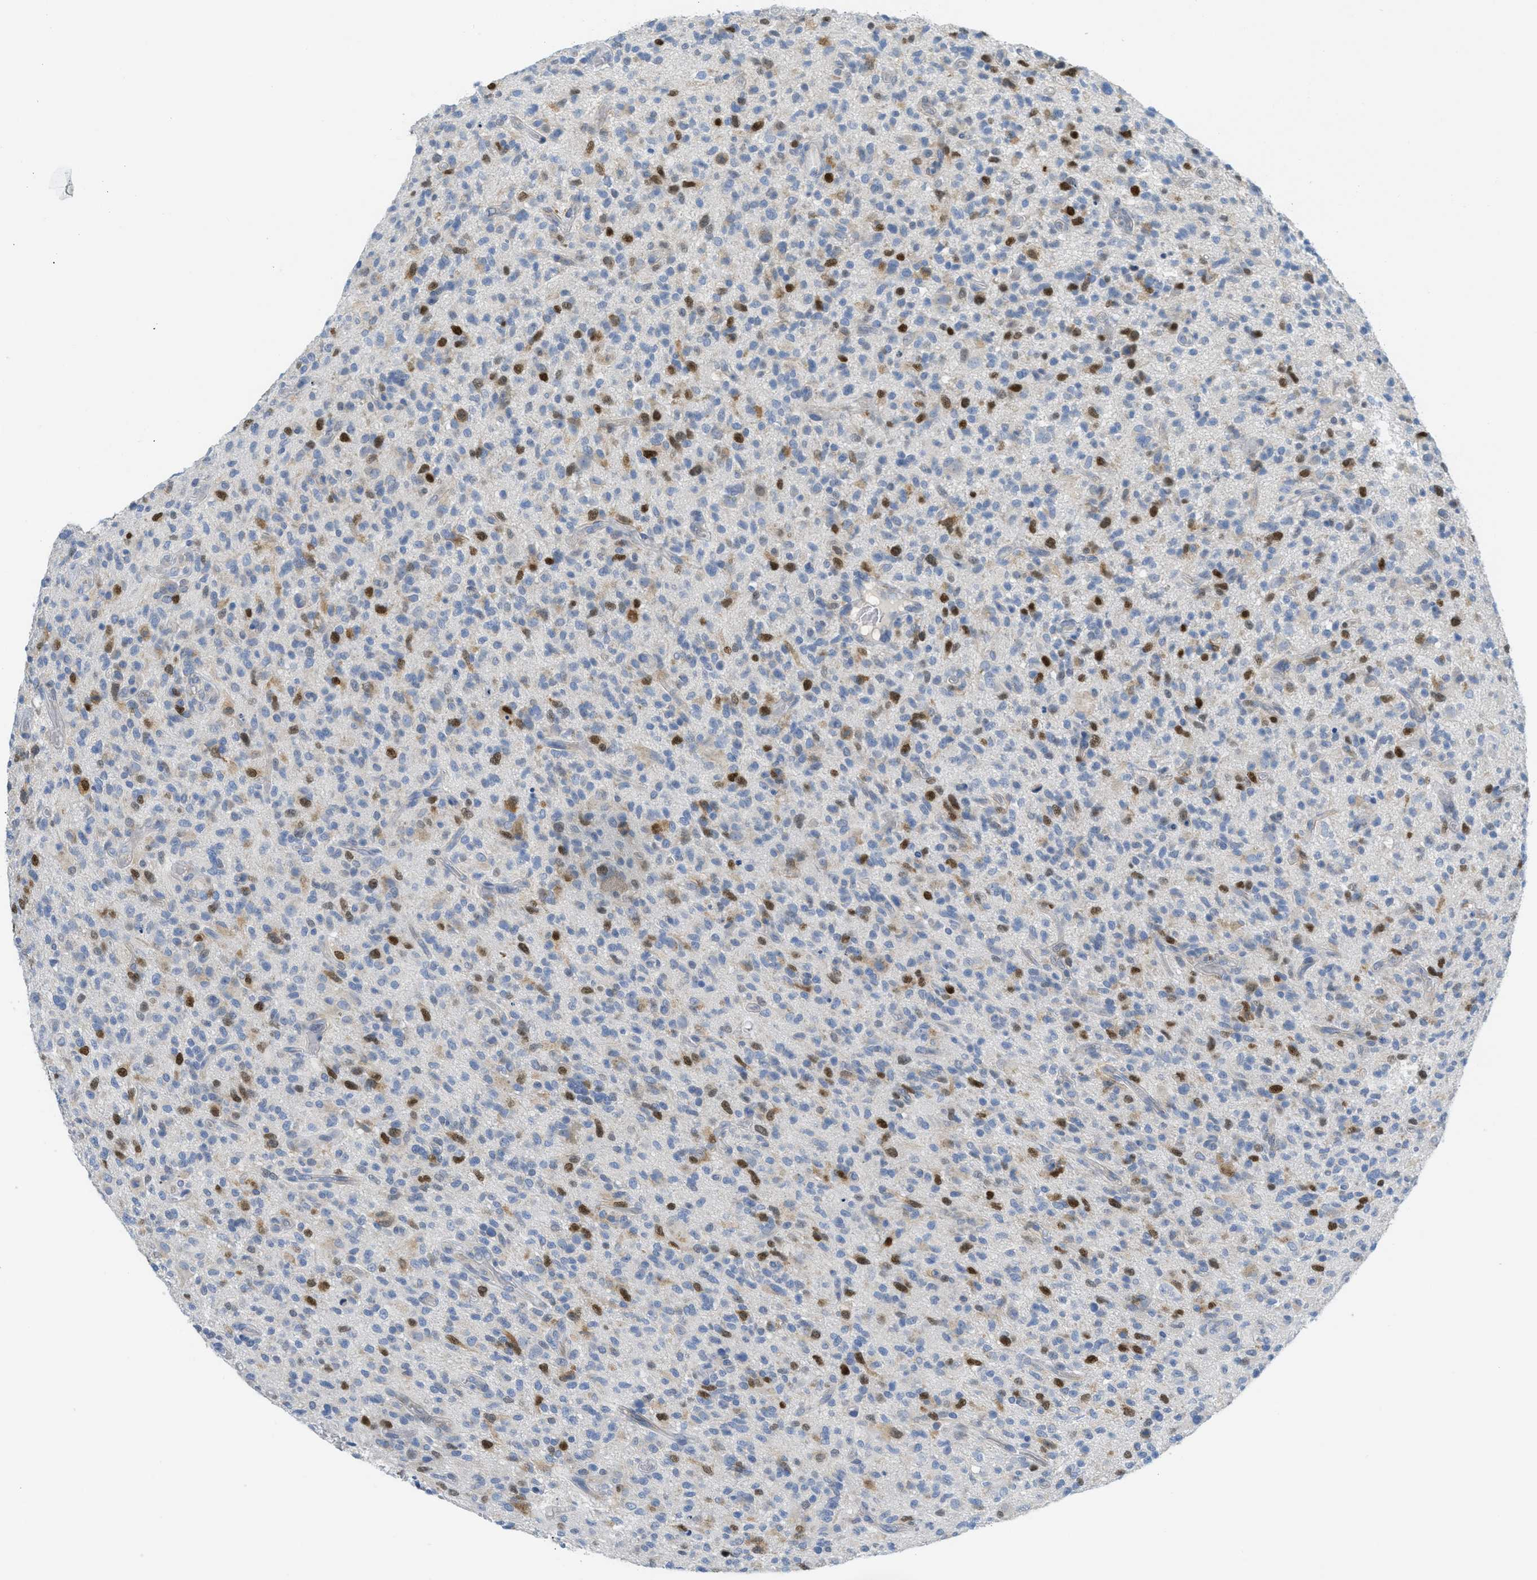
{"staining": {"intensity": "strong", "quantity": "<25%", "location": "nuclear"}, "tissue": "glioma", "cell_type": "Tumor cells", "image_type": "cancer", "snomed": [{"axis": "morphology", "description": "Glioma, malignant, High grade"}, {"axis": "topography", "description": "Brain"}], "caption": "This is a histology image of IHC staining of glioma, which shows strong positivity in the nuclear of tumor cells.", "gene": "ORC6", "patient": {"sex": "male", "age": 71}}